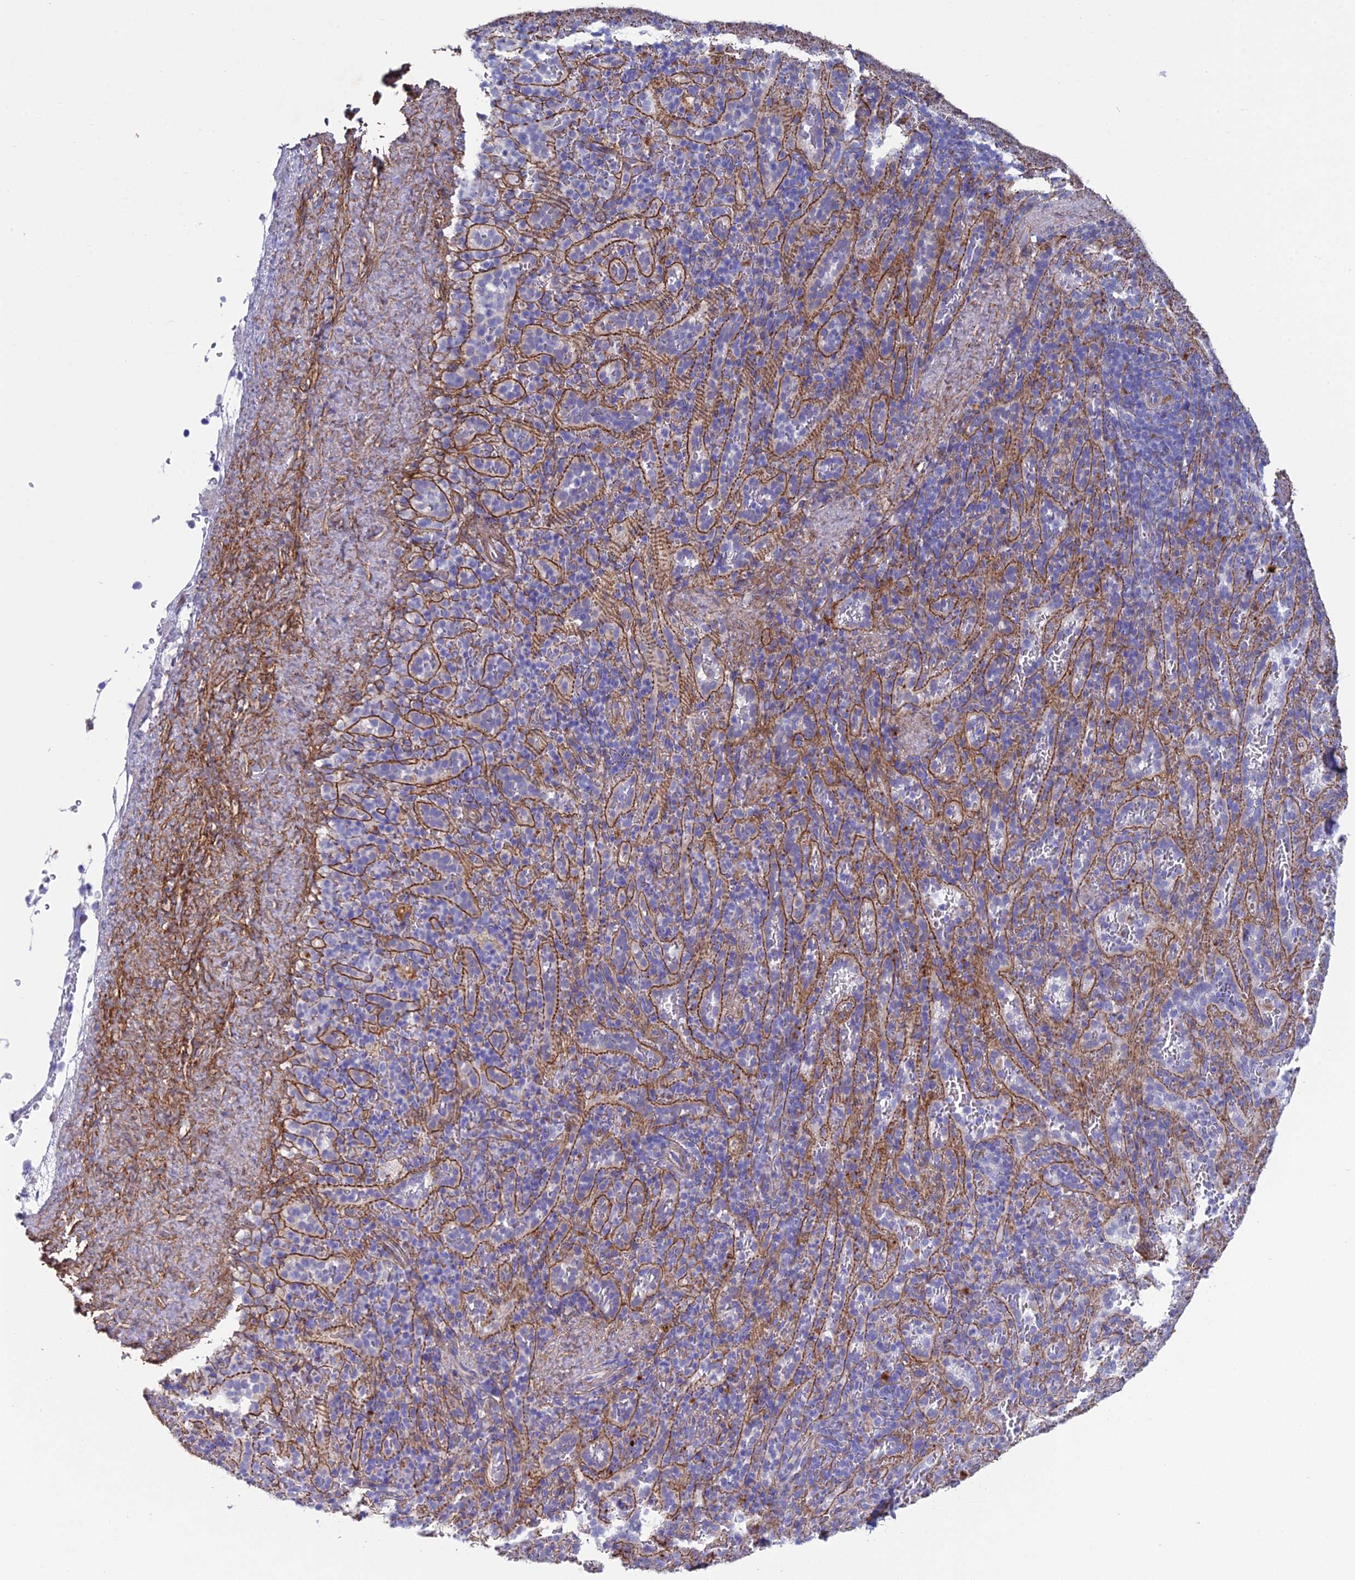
{"staining": {"intensity": "negative", "quantity": "none", "location": "none"}, "tissue": "spleen", "cell_type": "Cells in red pulp", "image_type": "normal", "snomed": [{"axis": "morphology", "description": "Normal tissue, NOS"}, {"axis": "topography", "description": "Spleen"}], "caption": "Photomicrograph shows no protein positivity in cells in red pulp of unremarkable spleen. The staining is performed using DAB (3,3'-diaminobenzidine) brown chromogen with nuclei counter-stained in using hematoxylin.", "gene": "TNS1", "patient": {"sex": "female", "age": 21}}